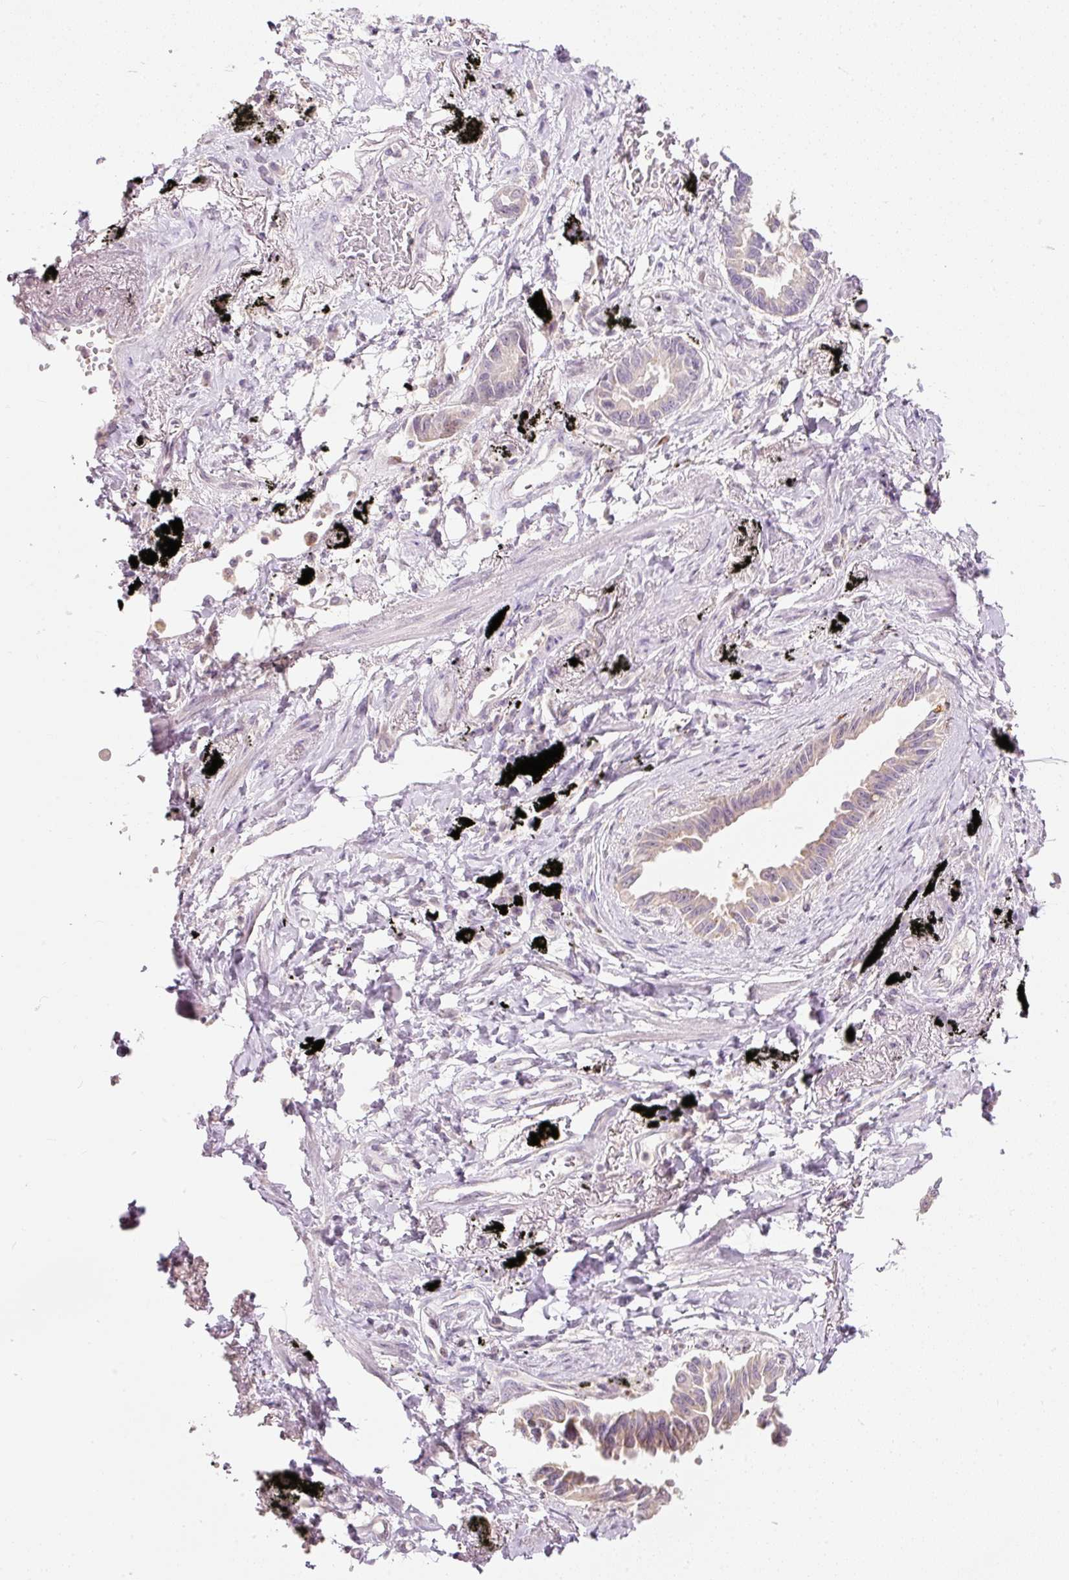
{"staining": {"intensity": "weak", "quantity": "25%-75%", "location": "cytoplasmic/membranous"}, "tissue": "lung cancer", "cell_type": "Tumor cells", "image_type": "cancer", "snomed": [{"axis": "morphology", "description": "Adenocarcinoma, NOS"}, {"axis": "topography", "description": "Lung"}], "caption": "Lung cancer (adenocarcinoma) was stained to show a protein in brown. There is low levels of weak cytoplasmic/membranous expression in about 25%-75% of tumor cells.", "gene": "RNF39", "patient": {"sex": "male", "age": 67}}